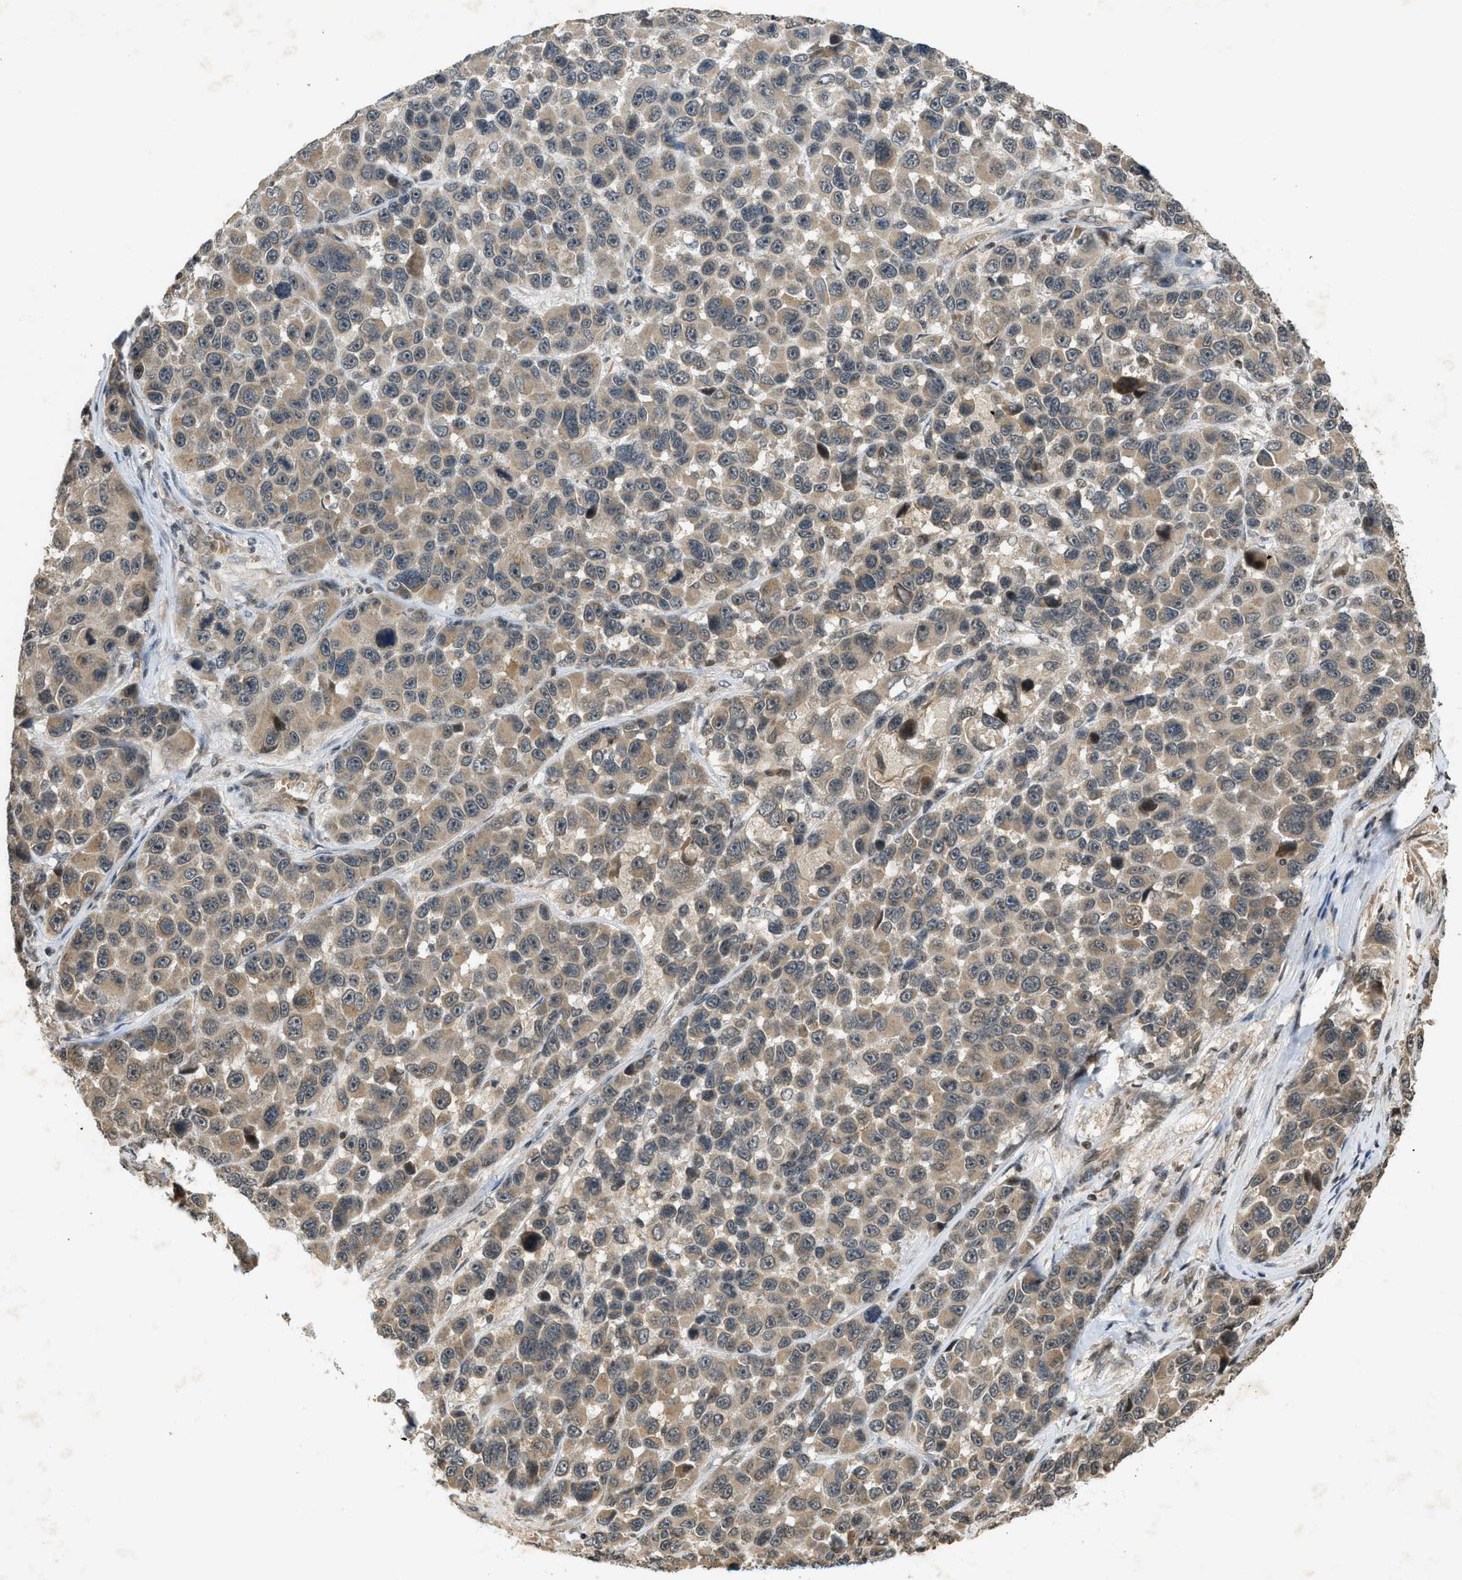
{"staining": {"intensity": "weak", "quantity": ">75%", "location": "cytoplasmic/membranous"}, "tissue": "melanoma", "cell_type": "Tumor cells", "image_type": "cancer", "snomed": [{"axis": "morphology", "description": "Malignant melanoma, NOS"}, {"axis": "topography", "description": "Skin"}], "caption": "The micrograph demonstrates staining of melanoma, revealing weak cytoplasmic/membranous protein positivity (brown color) within tumor cells. Nuclei are stained in blue.", "gene": "SIAH1", "patient": {"sex": "male", "age": 53}}